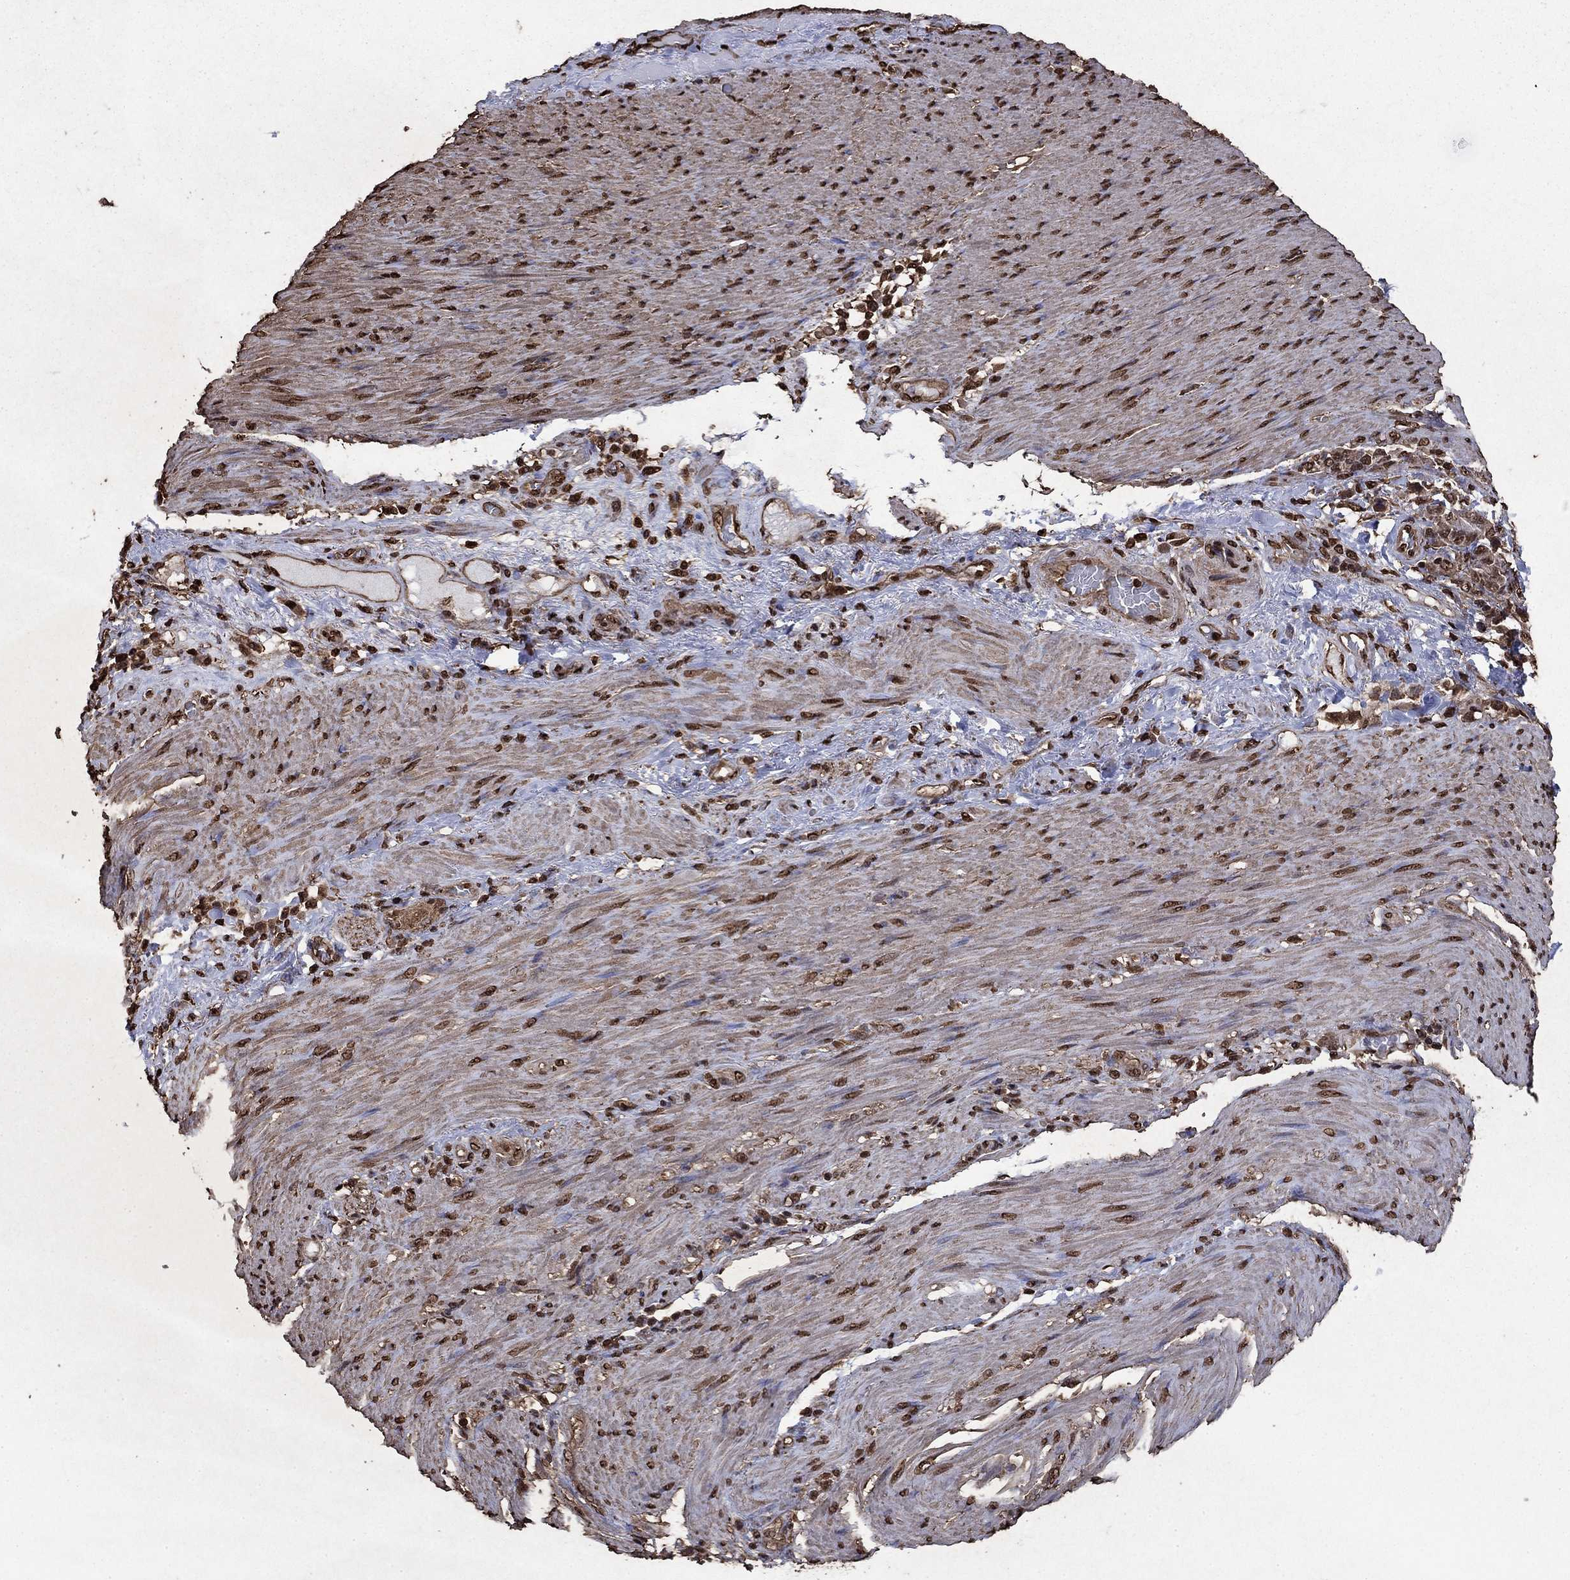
{"staining": {"intensity": "moderate", "quantity": "25%-75%", "location": "nuclear"}, "tissue": "stomach cancer", "cell_type": "Tumor cells", "image_type": "cancer", "snomed": [{"axis": "morphology", "description": "Normal tissue, NOS"}, {"axis": "morphology", "description": "Adenocarcinoma, NOS"}, {"axis": "topography", "description": "Stomach"}], "caption": "Protein staining of stomach adenocarcinoma tissue exhibits moderate nuclear expression in about 25%-75% of tumor cells.", "gene": "GAPDH", "patient": {"sex": "female", "age": 79}}